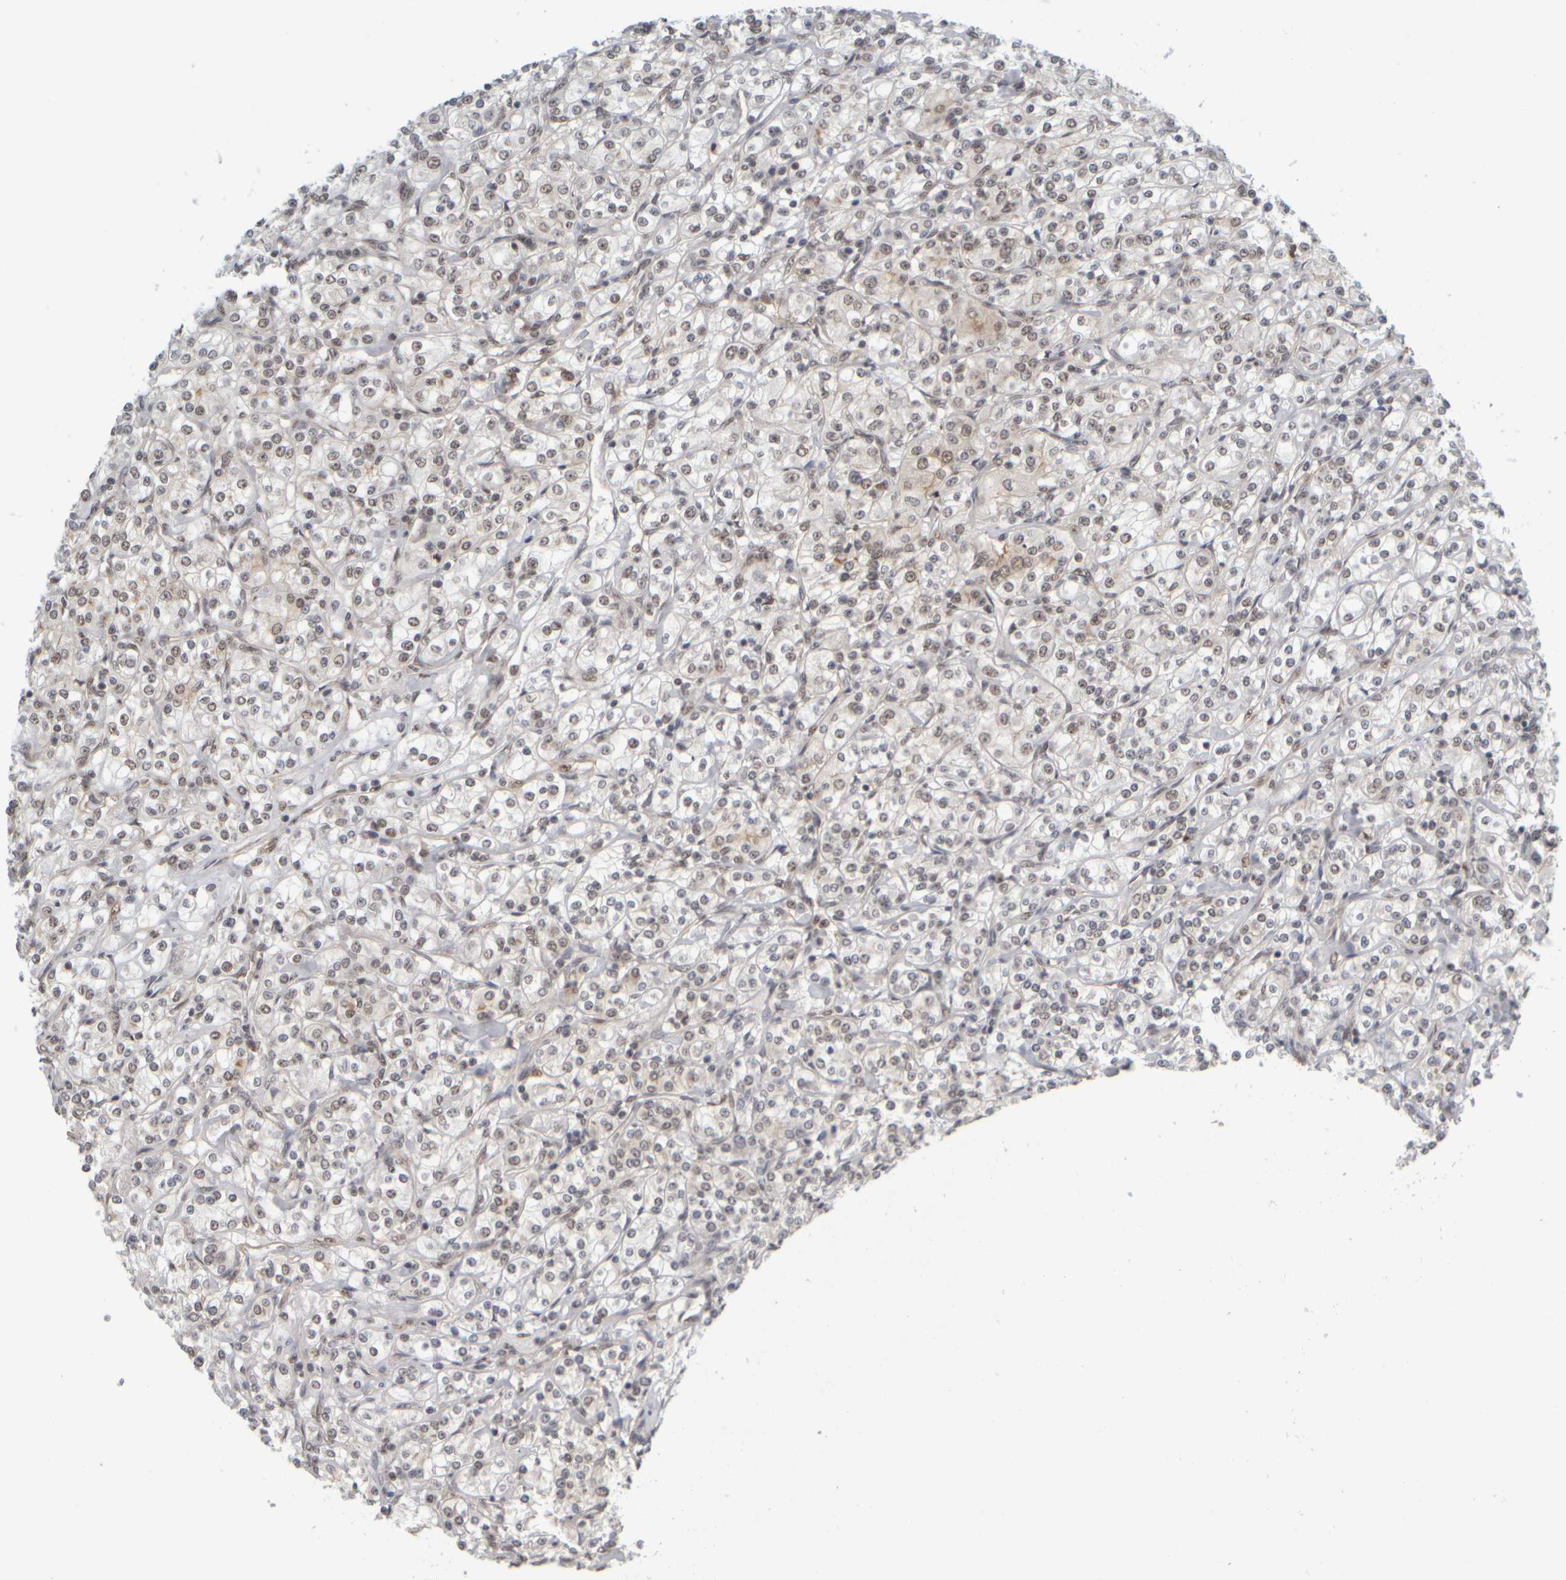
{"staining": {"intensity": "negative", "quantity": "none", "location": "none"}, "tissue": "renal cancer", "cell_type": "Tumor cells", "image_type": "cancer", "snomed": [{"axis": "morphology", "description": "Adenocarcinoma, NOS"}, {"axis": "topography", "description": "Kidney"}], "caption": "This micrograph is of renal cancer stained with immunohistochemistry to label a protein in brown with the nuclei are counter-stained blue. There is no positivity in tumor cells. The staining was performed using DAB to visualize the protein expression in brown, while the nuclei were stained in blue with hematoxylin (Magnification: 20x).", "gene": "SYNRG", "patient": {"sex": "male", "age": 77}}